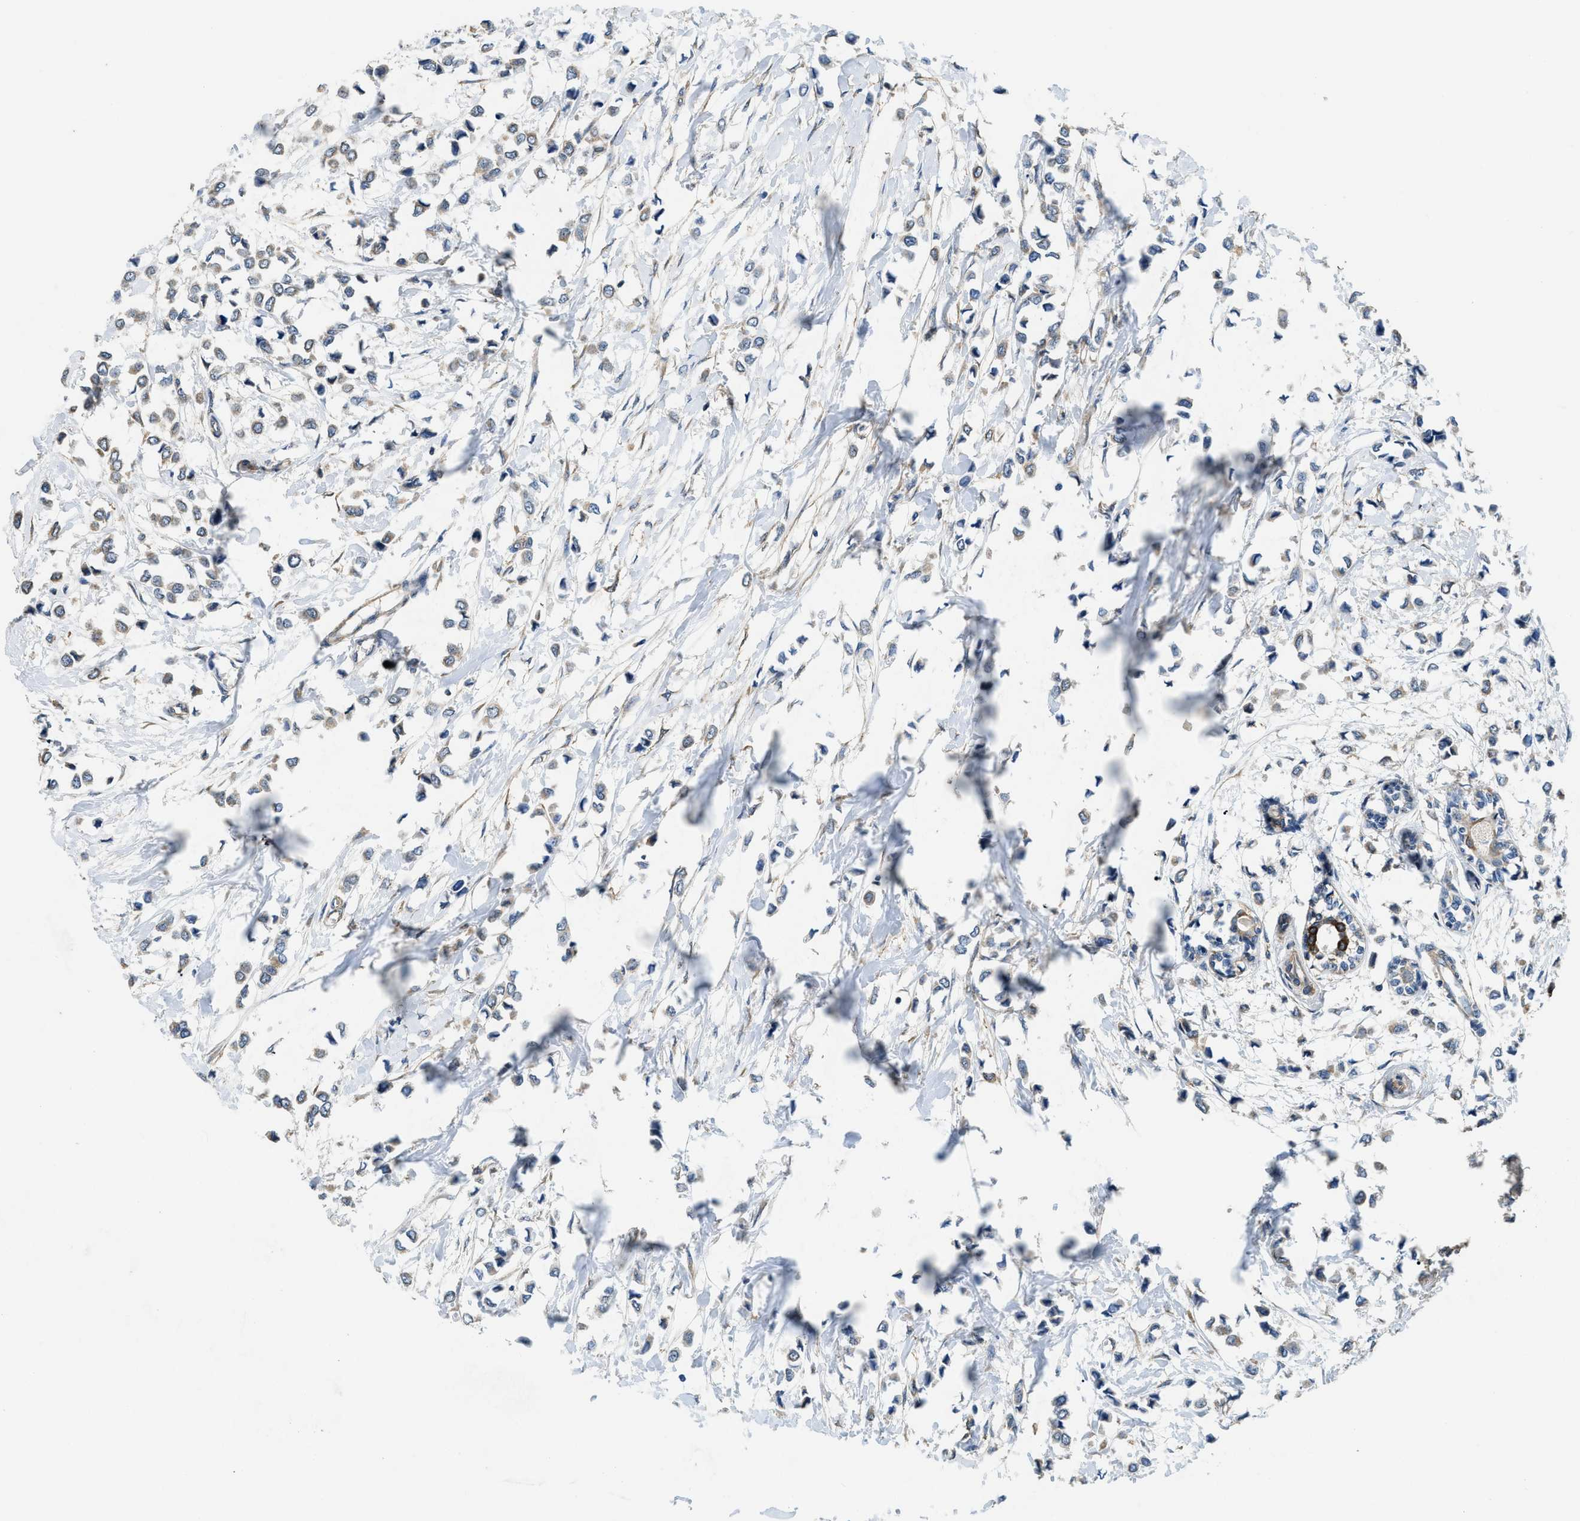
{"staining": {"intensity": "weak", "quantity": ">75%", "location": "cytoplasmic/membranous"}, "tissue": "breast cancer", "cell_type": "Tumor cells", "image_type": "cancer", "snomed": [{"axis": "morphology", "description": "Lobular carcinoma"}, {"axis": "topography", "description": "Breast"}], "caption": "Protein expression analysis of human lobular carcinoma (breast) reveals weak cytoplasmic/membranous positivity in approximately >75% of tumor cells.", "gene": "SSH2", "patient": {"sex": "female", "age": 51}}